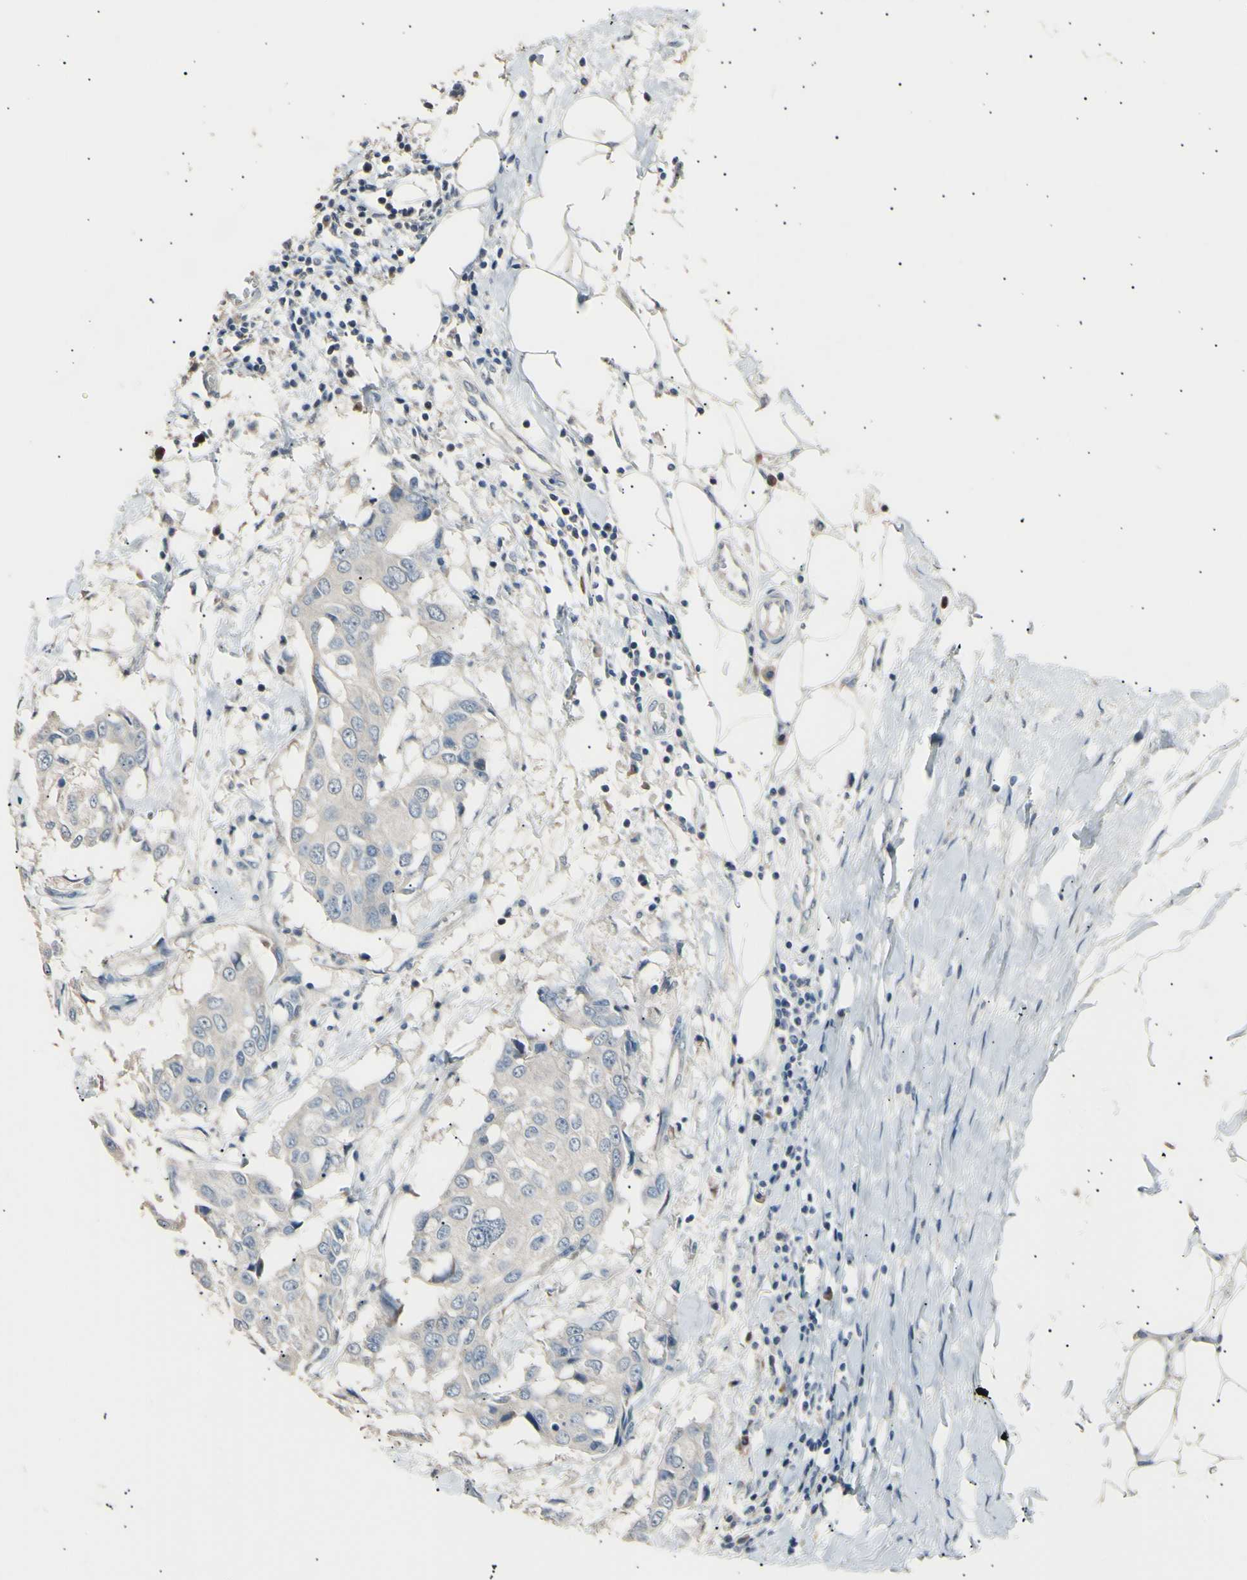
{"staining": {"intensity": "negative", "quantity": "none", "location": "none"}, "tissue": "breast cancer", "cell_type": "Tumor cells", "image_type": "cancer", "snomed": [{"axis": "morphology", "description": "Duct carcinoma"}, {"axis": "topography", "description": "Breast"}], "caption": "Tumor cells show no significant expression in intraductal carcinoma (breast).", "gene": "LDLR", "patient": {"sex": "female", "age": 27}}